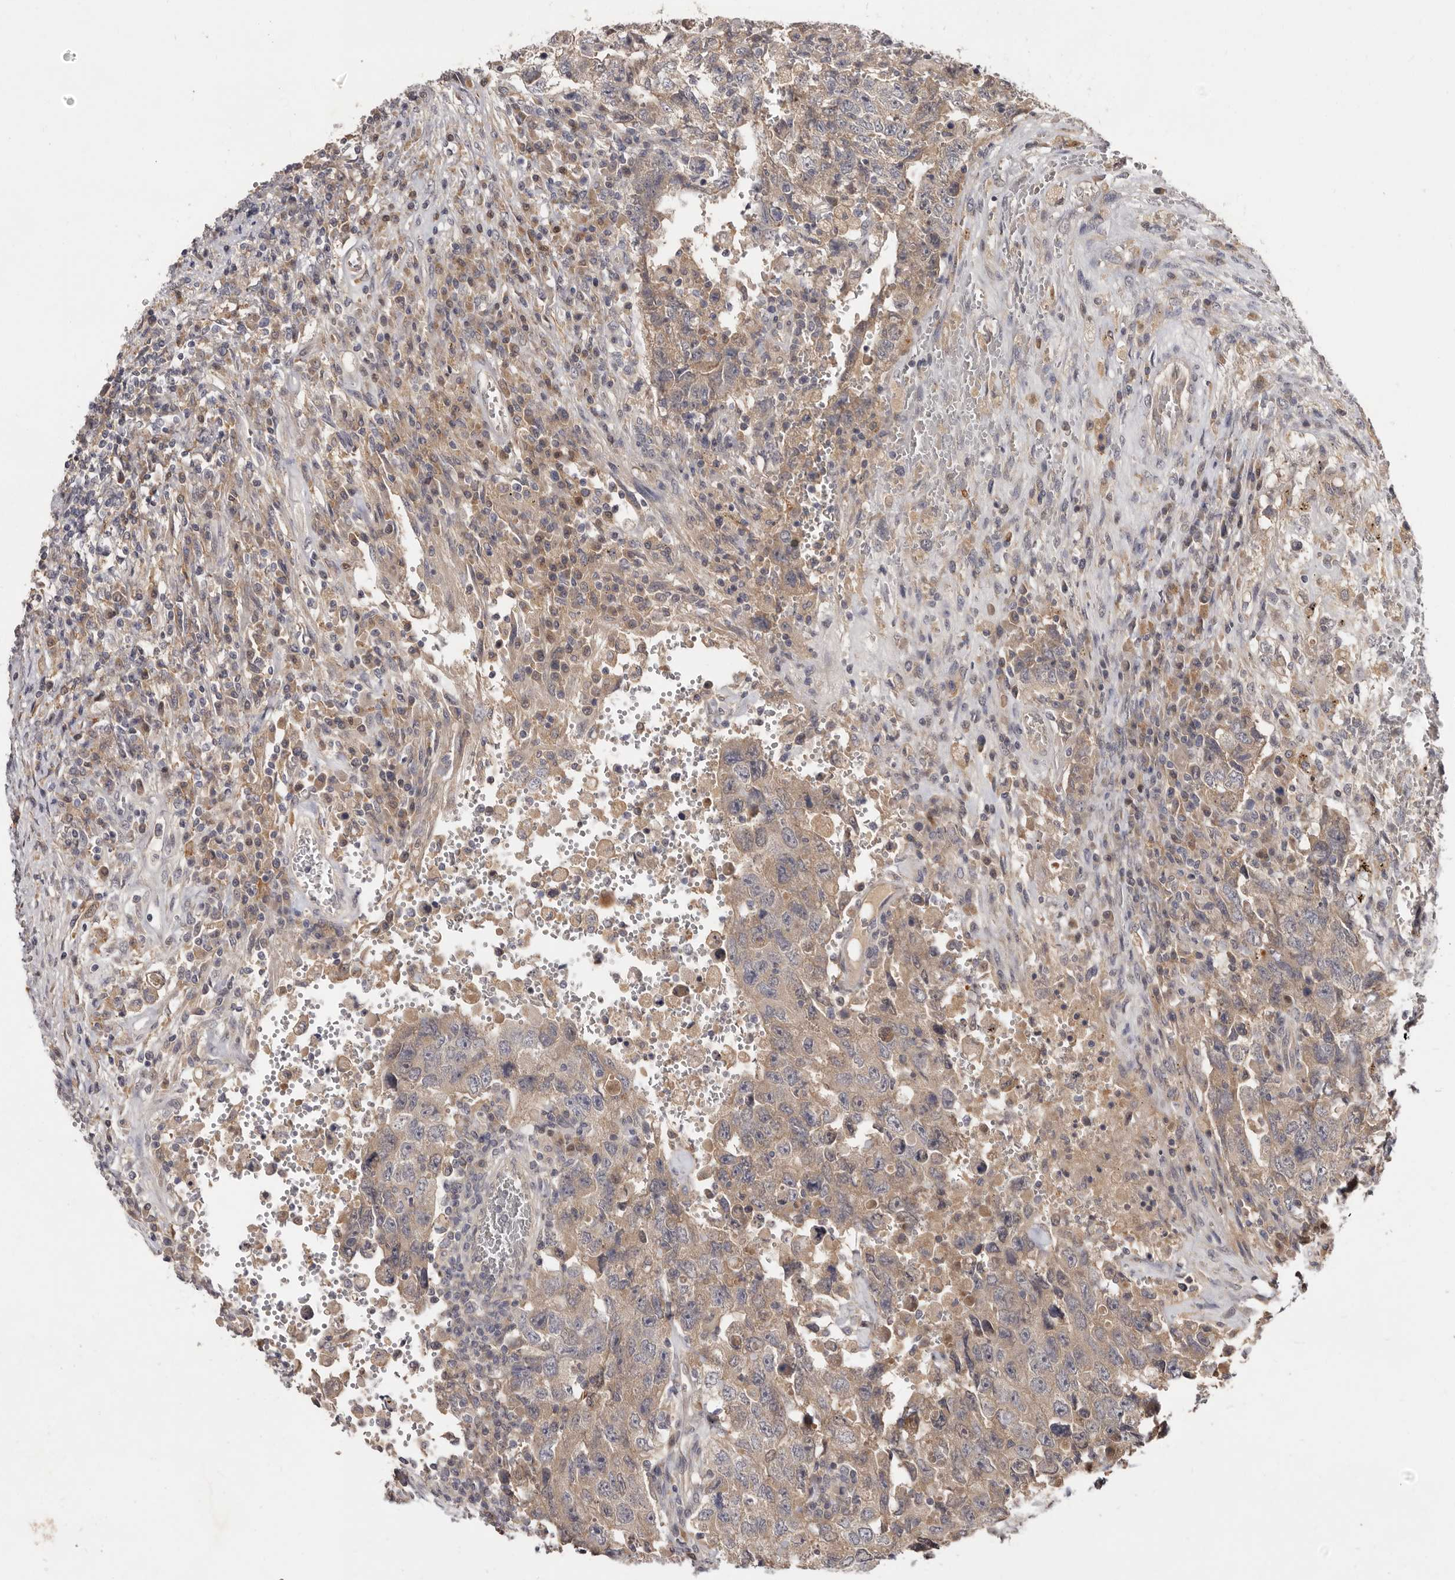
{"staining": {"intensity": "weak", "quantity": "25%-75%", "location": "cytoplasmic/membranous"}, "tissue": "testis cancer", "cell_type": "Tumor cells", "image_type": "cancer", "snomed": [{"axis": "morphology", "description": "Carcinoma, Embryonal, NOS"}, {"axis": "topography", "description": "Testis"}], "caption": "Immunohistochemistry histopathology image of embryonal carcinoma (testis) stained for a protein (brown), which exhibits low levels of weak cytoplasmic/membranous expression in about 25%-75% of tumor cells.", "gene": "INAVA", "patient": {"sex": "male", "age": 26}}